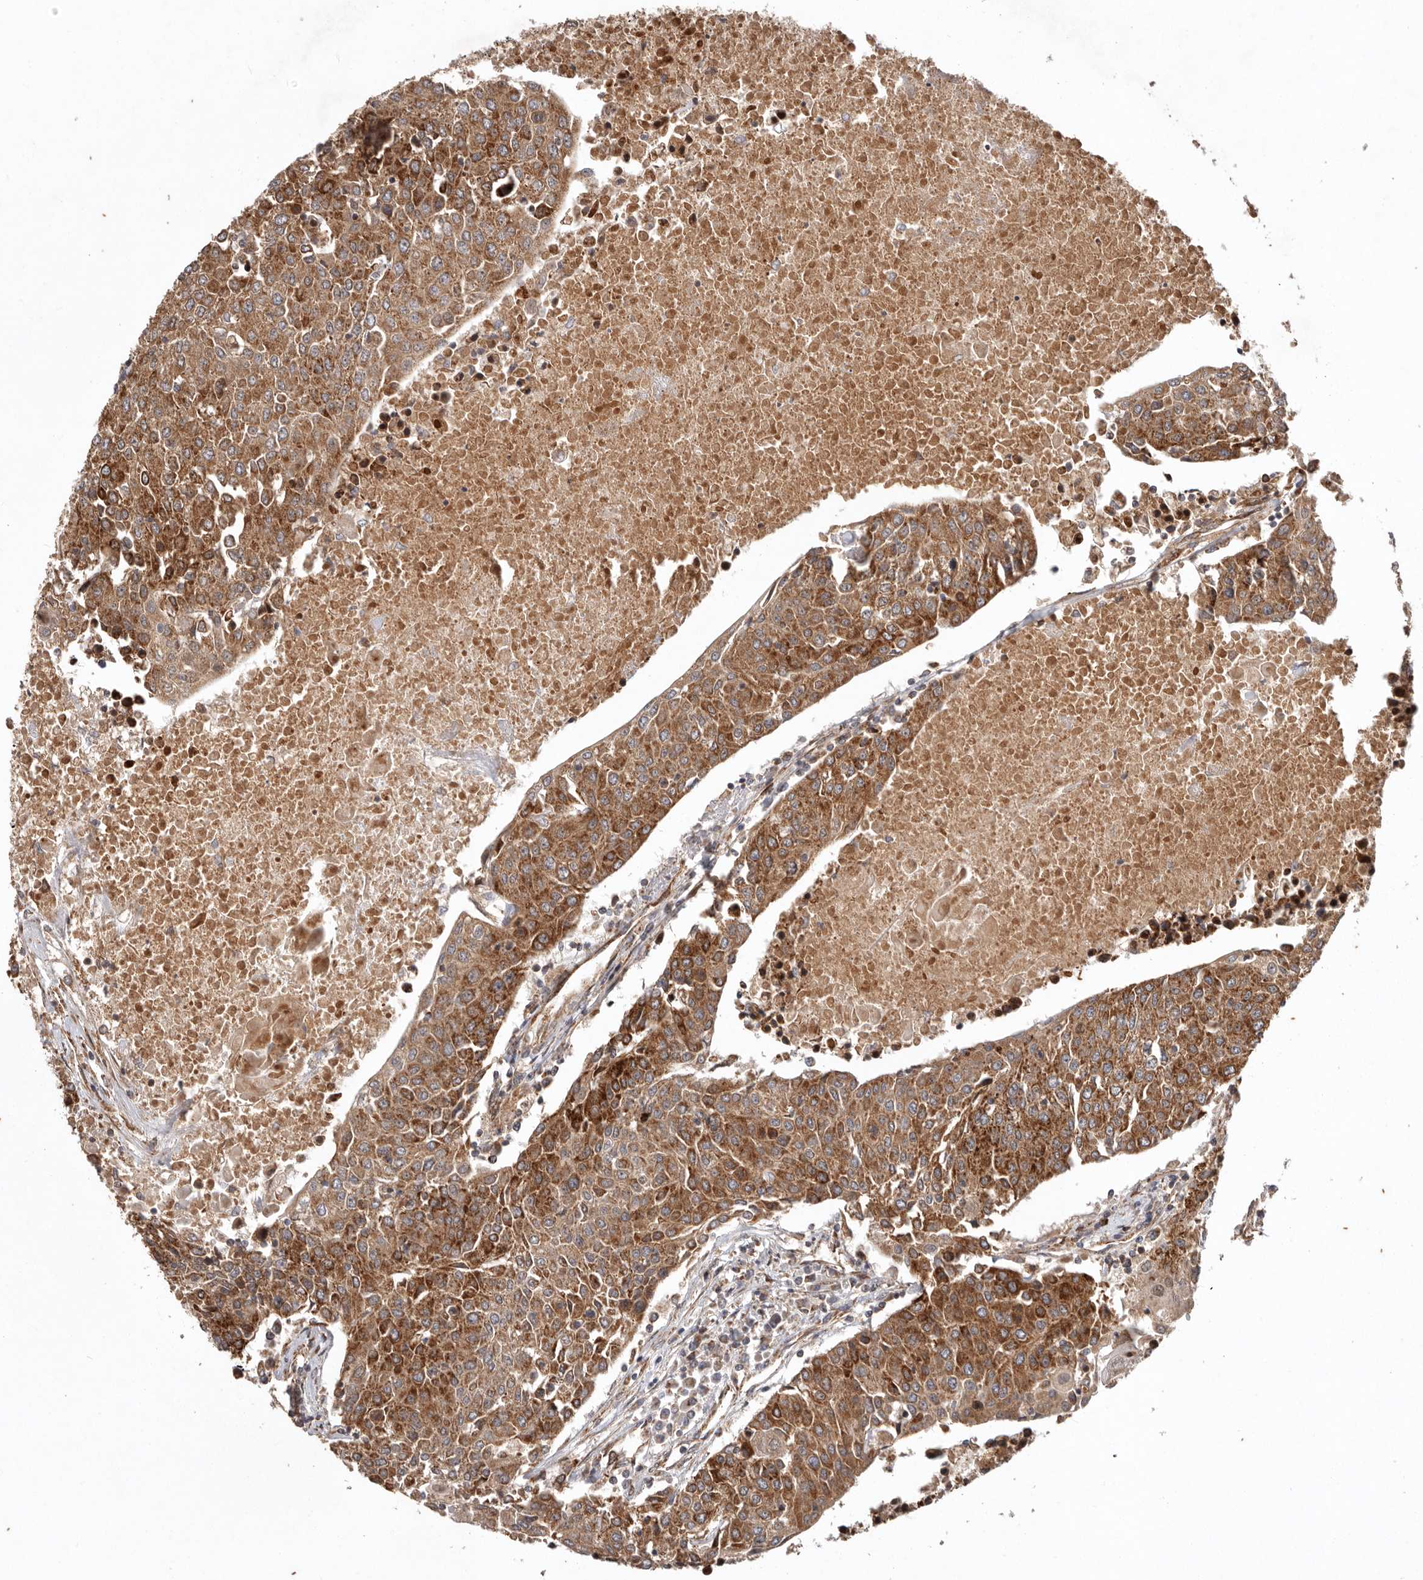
{"staining": {"intensity": "strong", "quantity": ">75%", "location": "cytoplasmic/membranous"}, "tissue": "urothelial cancer", "cell_type": "Tumor cells", "image_type": "cancer", "snomed": [{"axis": "morphology", "description": "Urothelial carcinoma, High grade"}, {"axis": "topography", "description": "Urinary bladder"}], "caption": "A brown stain highlights strong cytoplasmic/membranous positivity of a protein in human urothelial cancer tumor cells.", "gene": "MRPS10", "patient": {"sex": "female", "age": 85}}